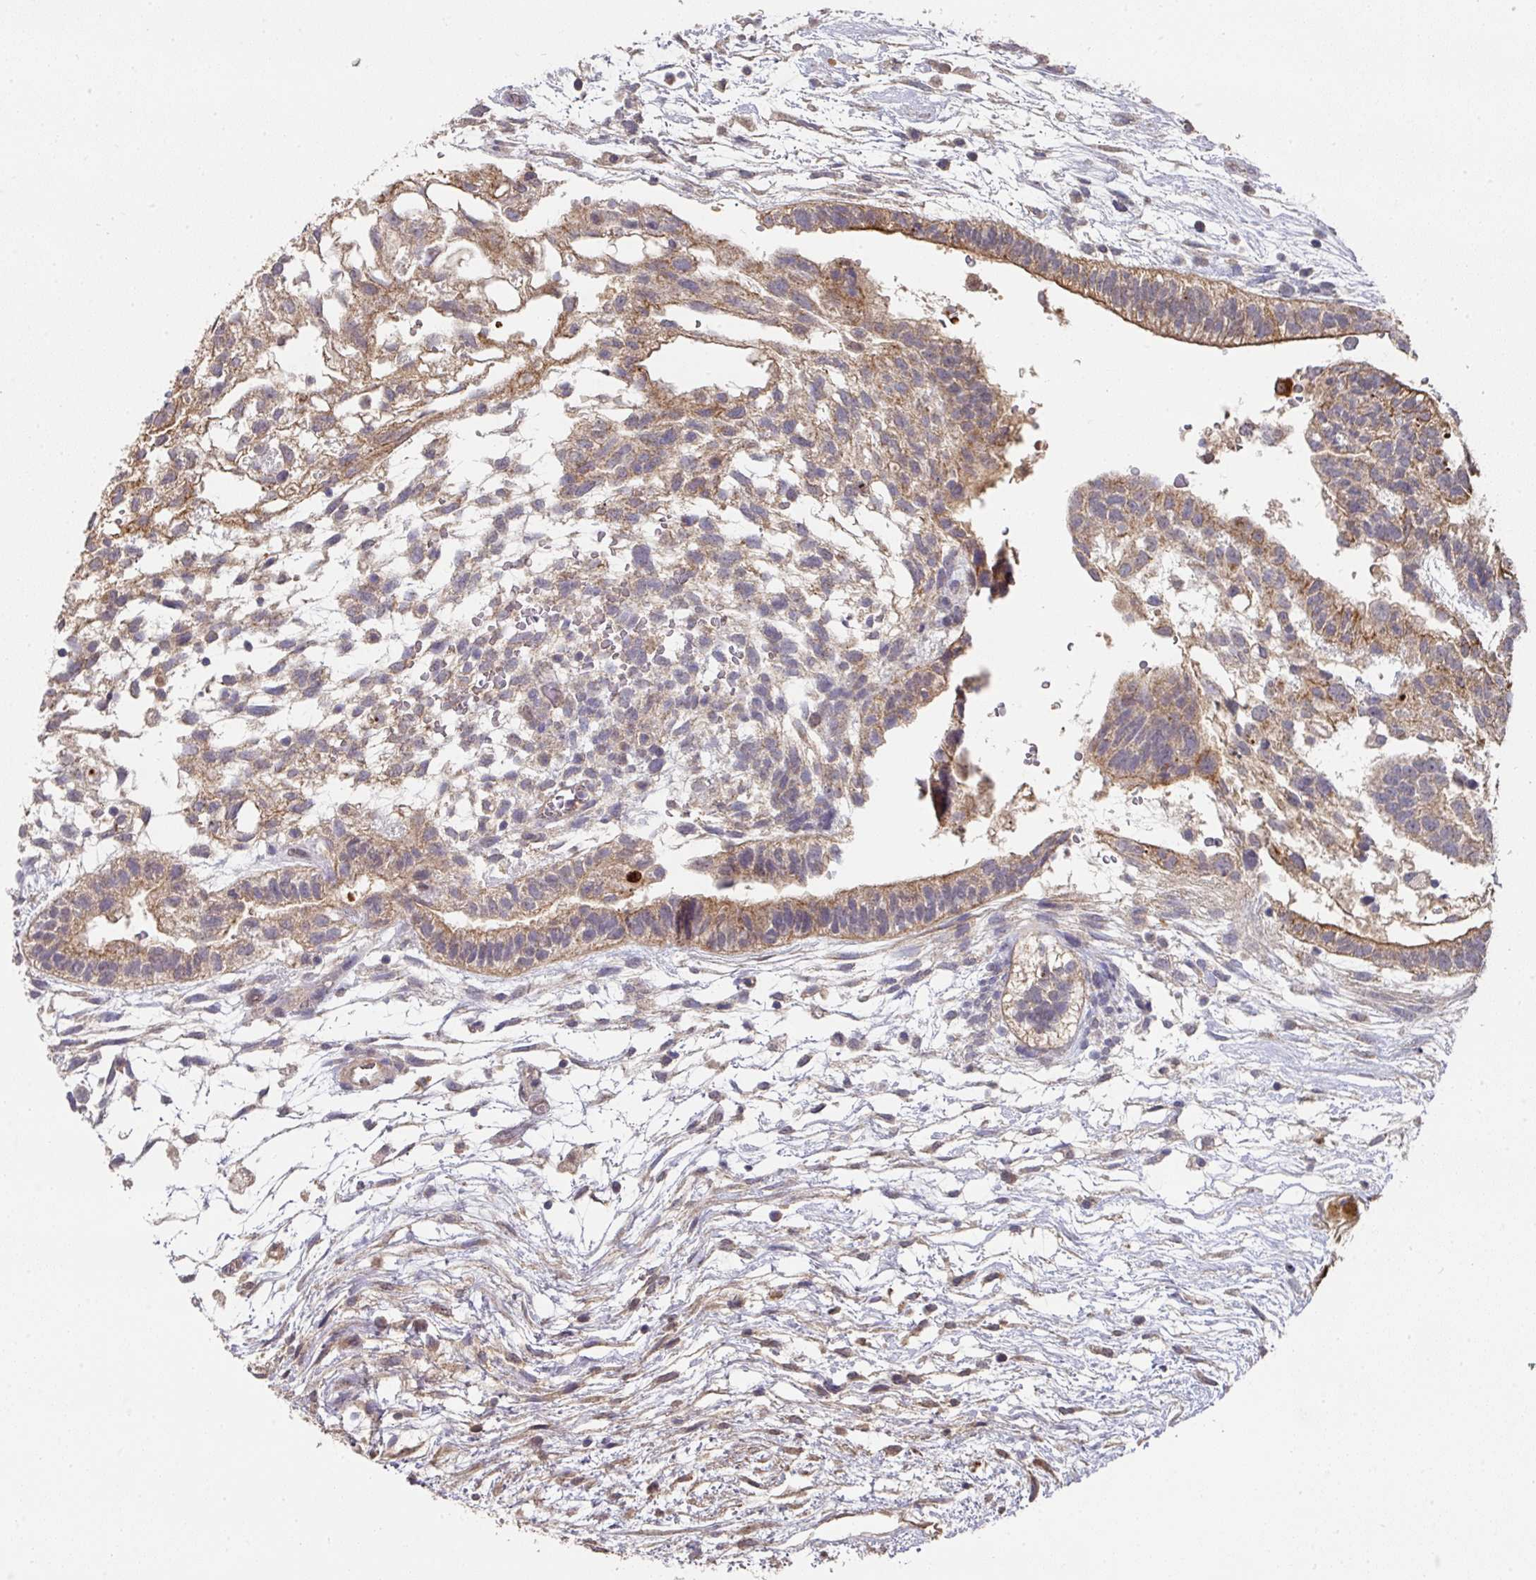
{"staining": {"intensity": "moderate", "quantity": ">75%", "location": "cytoplasmic/membranous"}, "tissue": "testis cancer", "cell_type": "Tumor cells", "image_type": "cancer", "snomed": [{"axis": "morphology", "description": "Carcinoma, Embryonal, NOS"}, {"axis": "topography", "description": "Testis"}], "caption": "High-power microscopy captured an immunohistochemistry photomicrograph of embryonal carcinoma (testis), revealing moderate cytoplasmic/membranous expression in about >75% of tumor cells.", "gene": "EXTL3", "patient": {"sex": "male", "age": 32}}